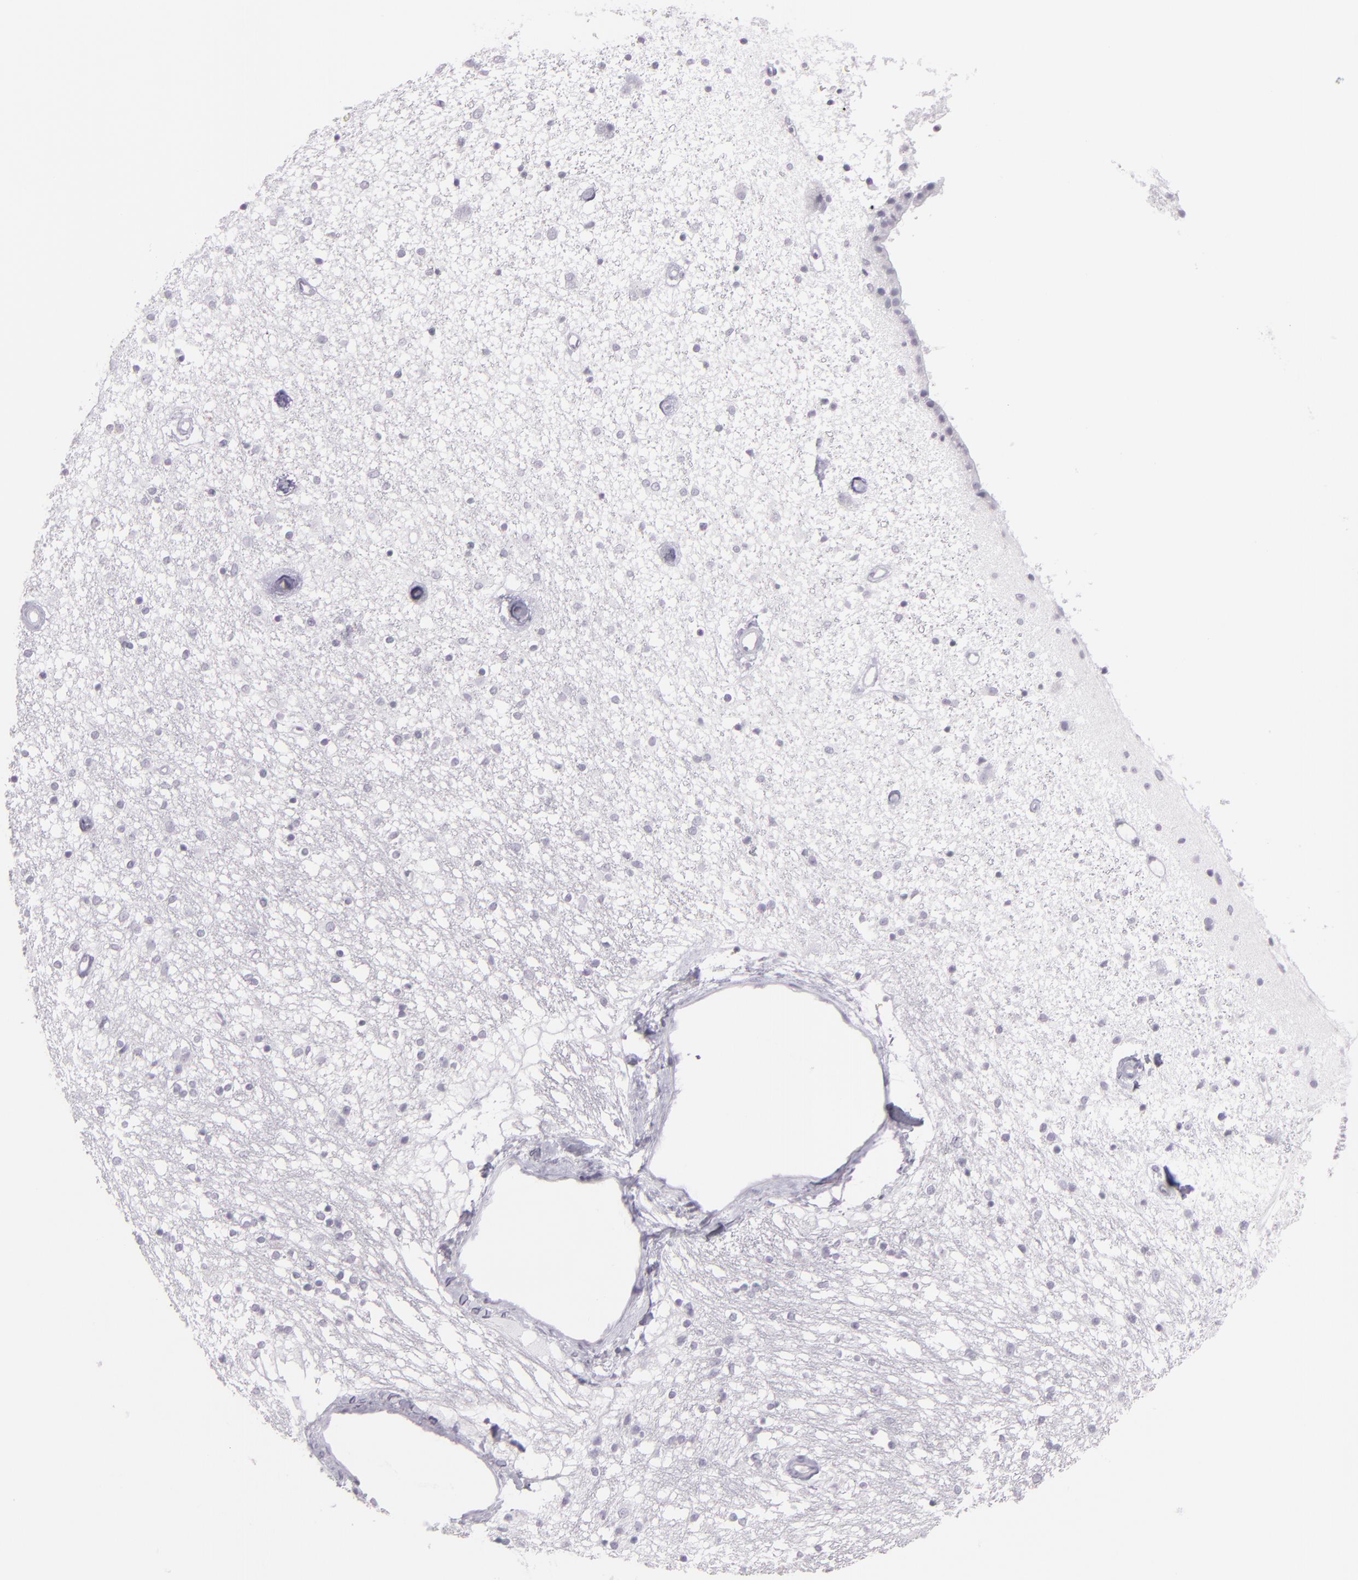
{"staining": {"intensity": "negative", "quantity": "none", "location": "none"}, "tissue": "caudate", "cell_type": "Glial cells", "image_type": "normal", "snomed": [{"axis": "morphology", "description": "Normal tissue, NOS"}, {"axis": "topography", "description": "Lateral ventricle wall"}], "caption": "This histopathology image is of unremarkable caudate stained with IHC to label a protein in brown with the nuclei are counter-stained blue. There is no expression in glial cells.", "gene": "MCM3", "patient": {"sex": "female", "age": 54}}